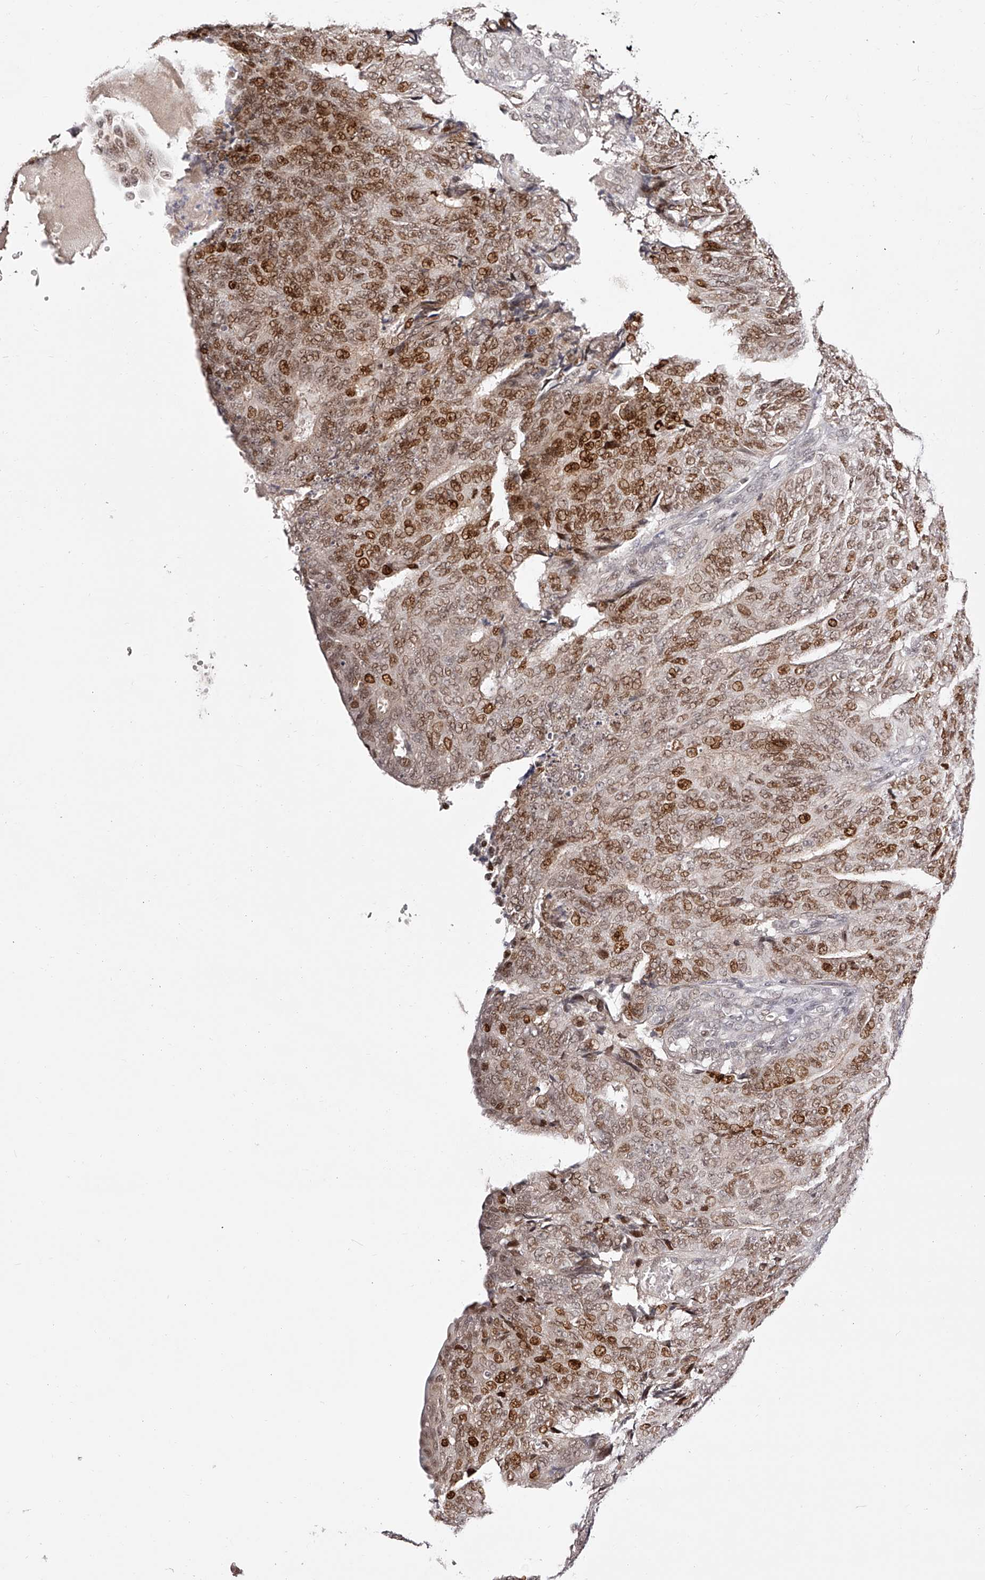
{"staining": {"intensity": "moderate", "quantity": ">75%", "location": "cytoplasmic/membranous,nuclear"}, "tissue": "endometrial cancer", "cell_type": "Tumor cells", "image_type": "cancer", "snomed": [{"axis": "morphology", "description": "Adenocarcinoma, NOS"}, {"axis": "topography", "description": "Endometrium"}], "caption": "Immunohistochemistry (IHC) photomicrograph of neoplastic tissue: endometrial cancer stained using IHC shows medium levels of moderate protein expression localized specifically in the cytoplasmic/membranous and nuclear of tumor cells, appearing as a cytoplasmic/membranous and nuclear brown color.", "gene": "USF3", "patient": {"sex": "female", "age": 32}}